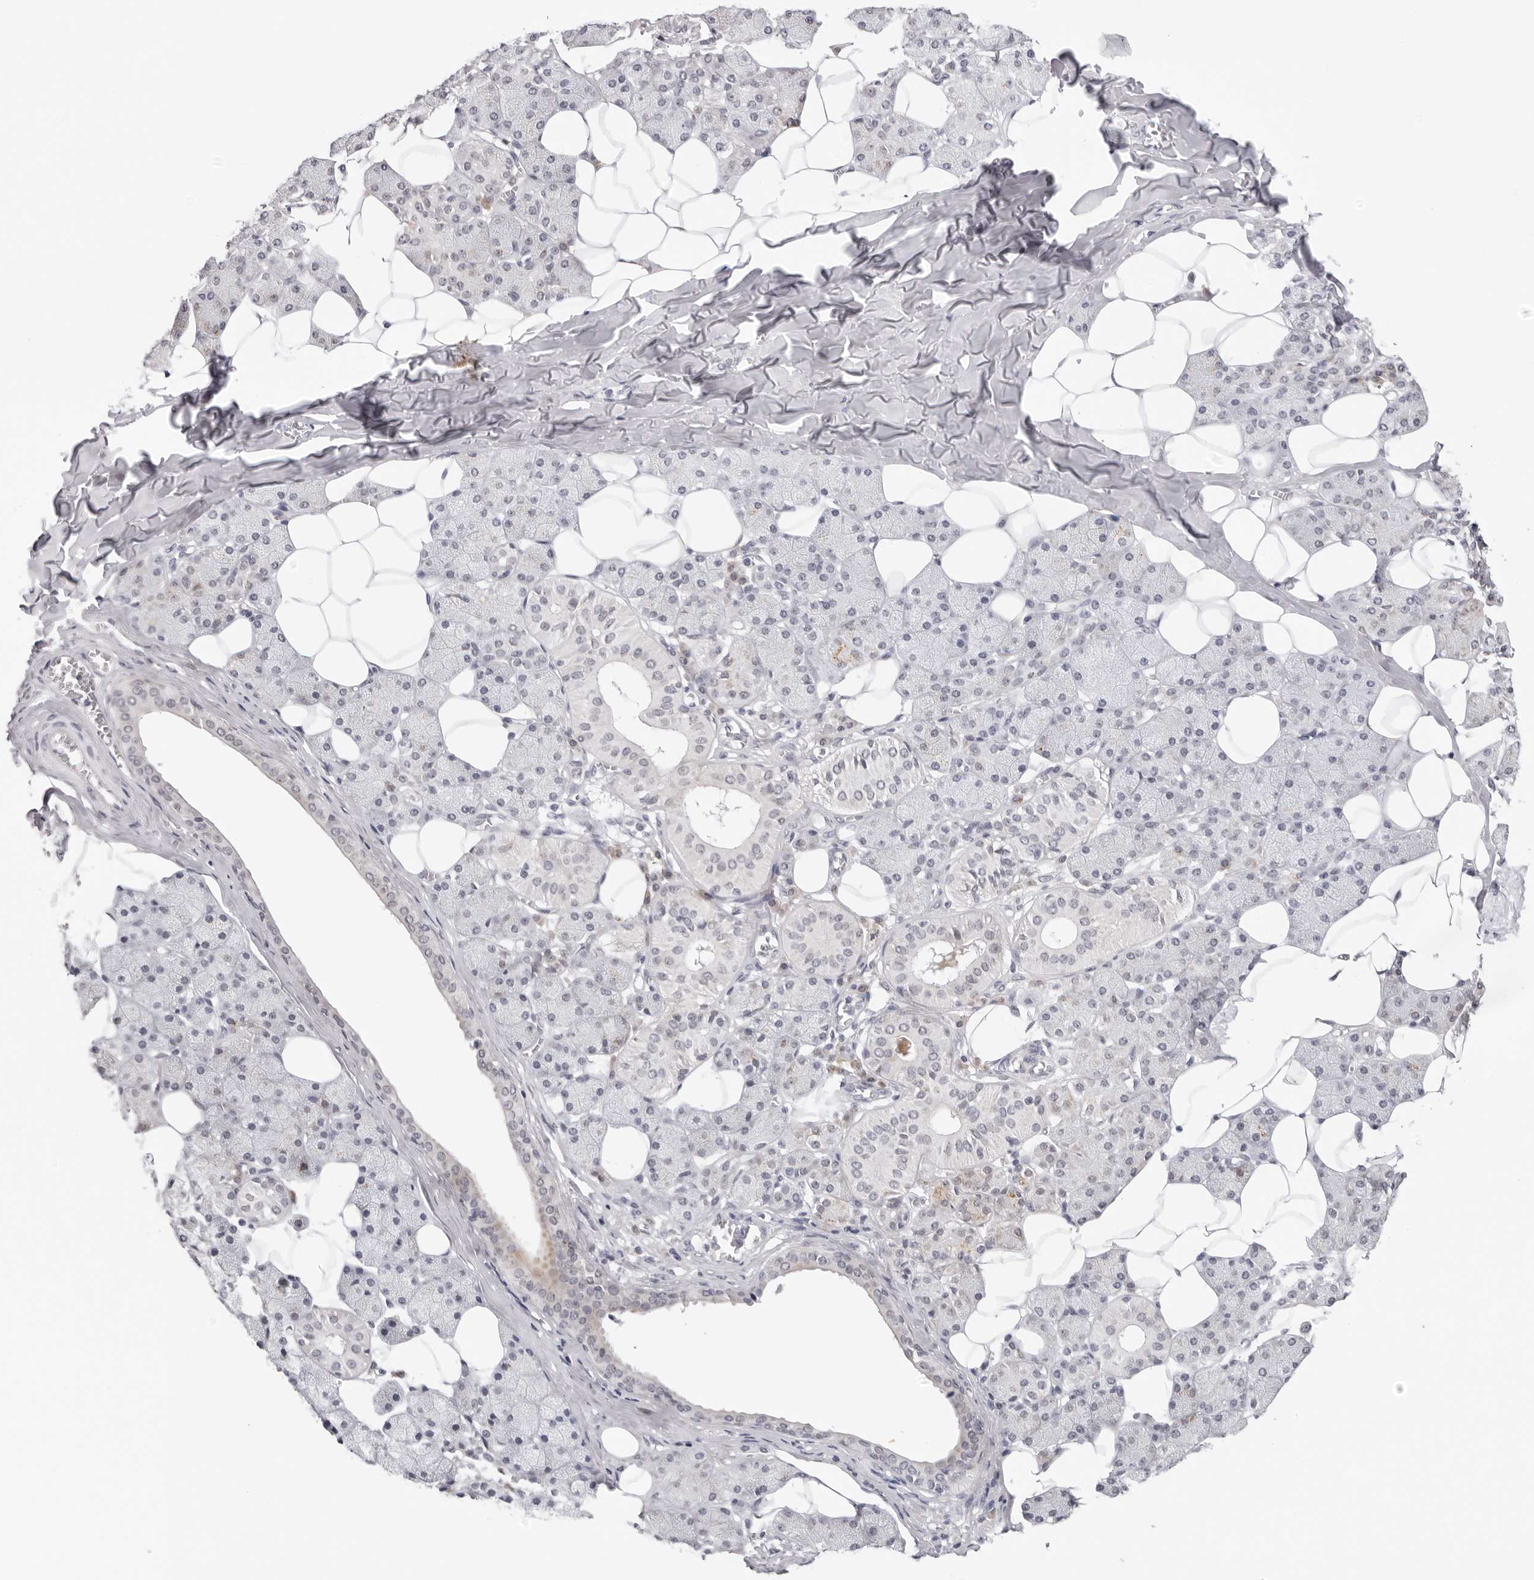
{"staining": {"intensity": "moderate", "quantity": "<25%", "location": "cytoplasmic/membranous"}, "tissue": "salivary gland", "cell_type": "Glandular cells", "image_type": "normal", "snomed": [{"axis": "morphology", "description": "Normal tissue, NOS"}, {"axis": "topography", "description": "Salivary gland"}], "caption": "Brown immunohistochemical staining in normal human salivary gland demonstrates moderate cytoplasmic/membranous positivity in about <25% of glandular cells. (Brightfield microscopy of DAB IHC at high magnification).", "gene": "PRUNE1", "patient": {"sex": "female", "age": 33}}